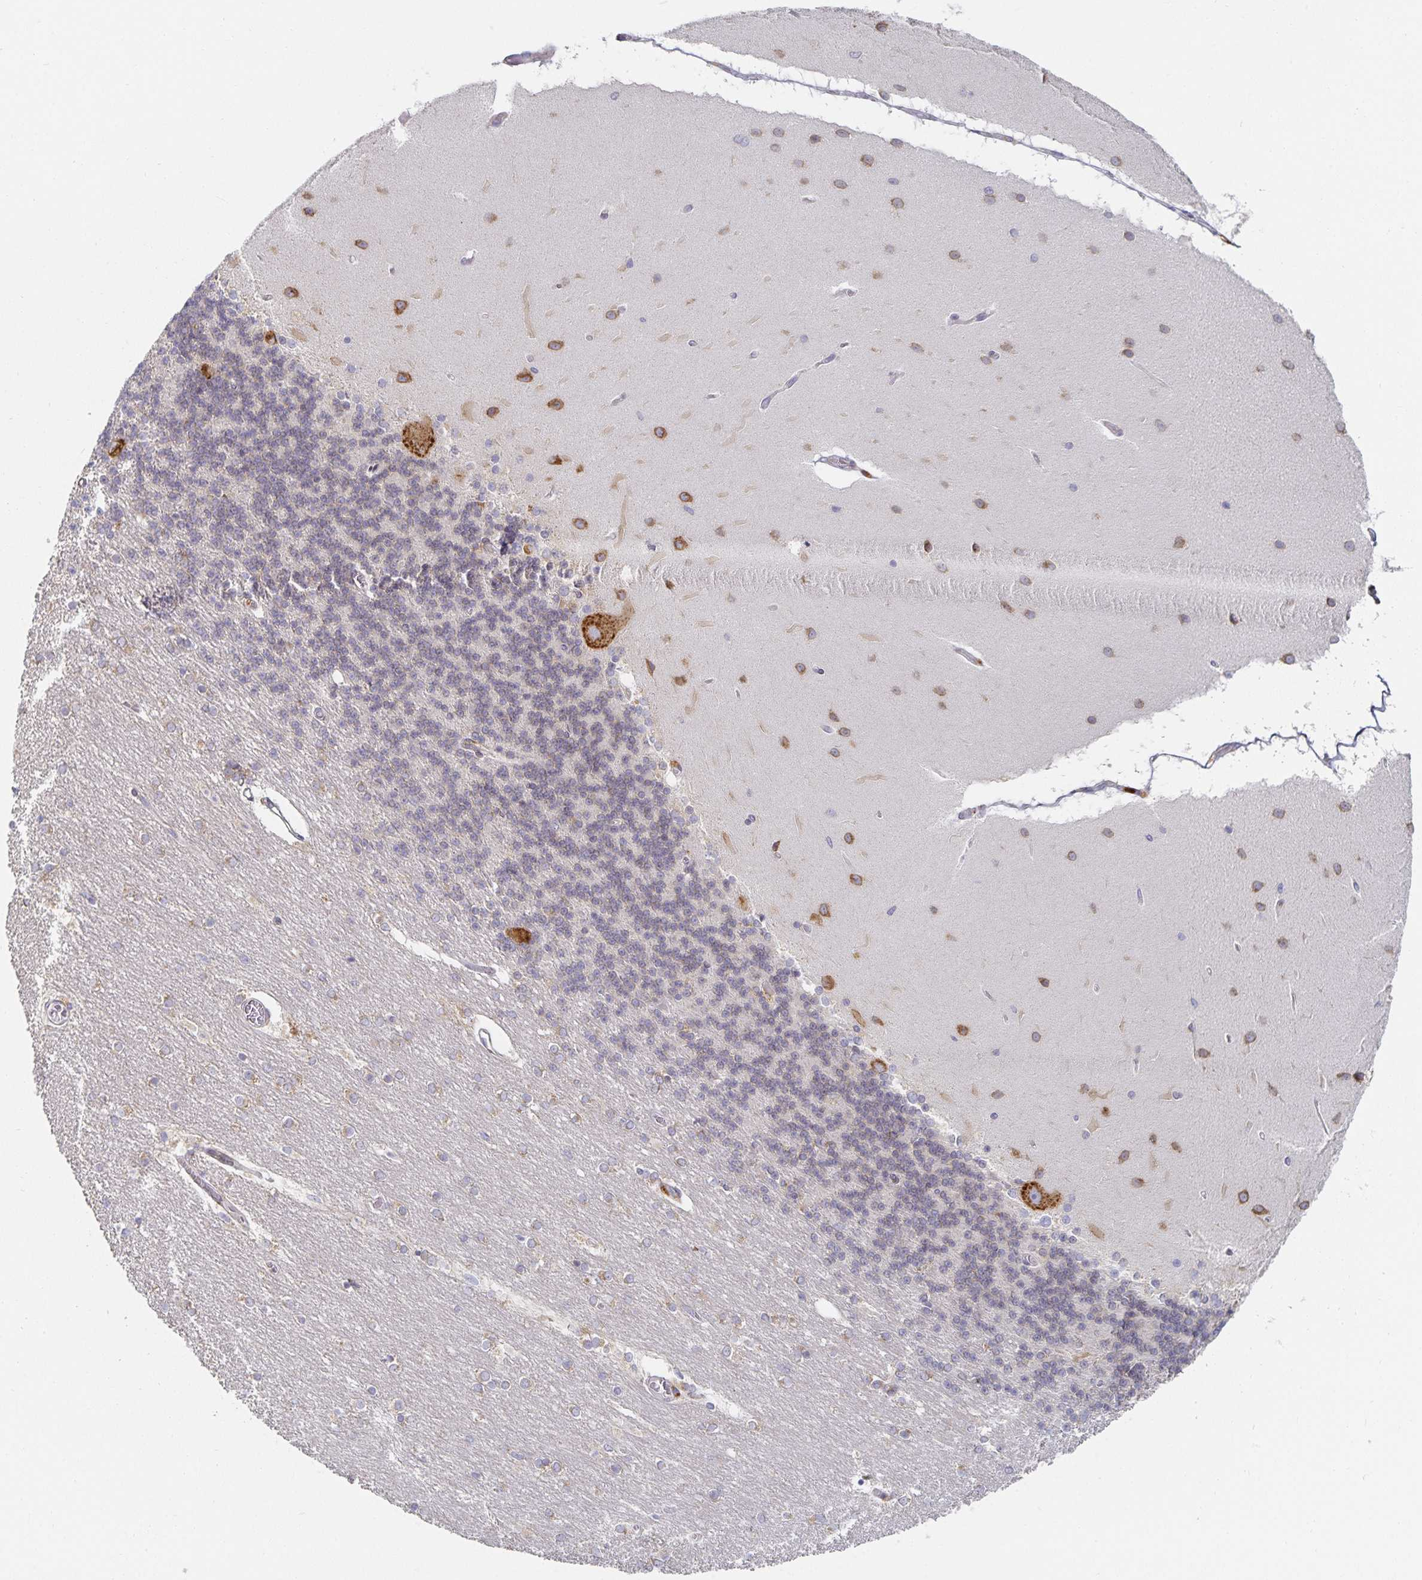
{"staining": {"intensity": "negative", "quantity": "none", "location": "none"}, "tissue": "cerebellum", "cell_type": "Cells in granular layer", "image_type": "normal", "snomed": [{"axis": "morphology", "description": "Normal tissue, NOS"}, {"axis": "topography", "description": "Cerebellum"}], "caption": "This is an IHC micrograph of normal cerebellum. There is no staining in cells in granular layer.", "gene": "NOMO1", "patient": {"sex": "female", "age": 54}}